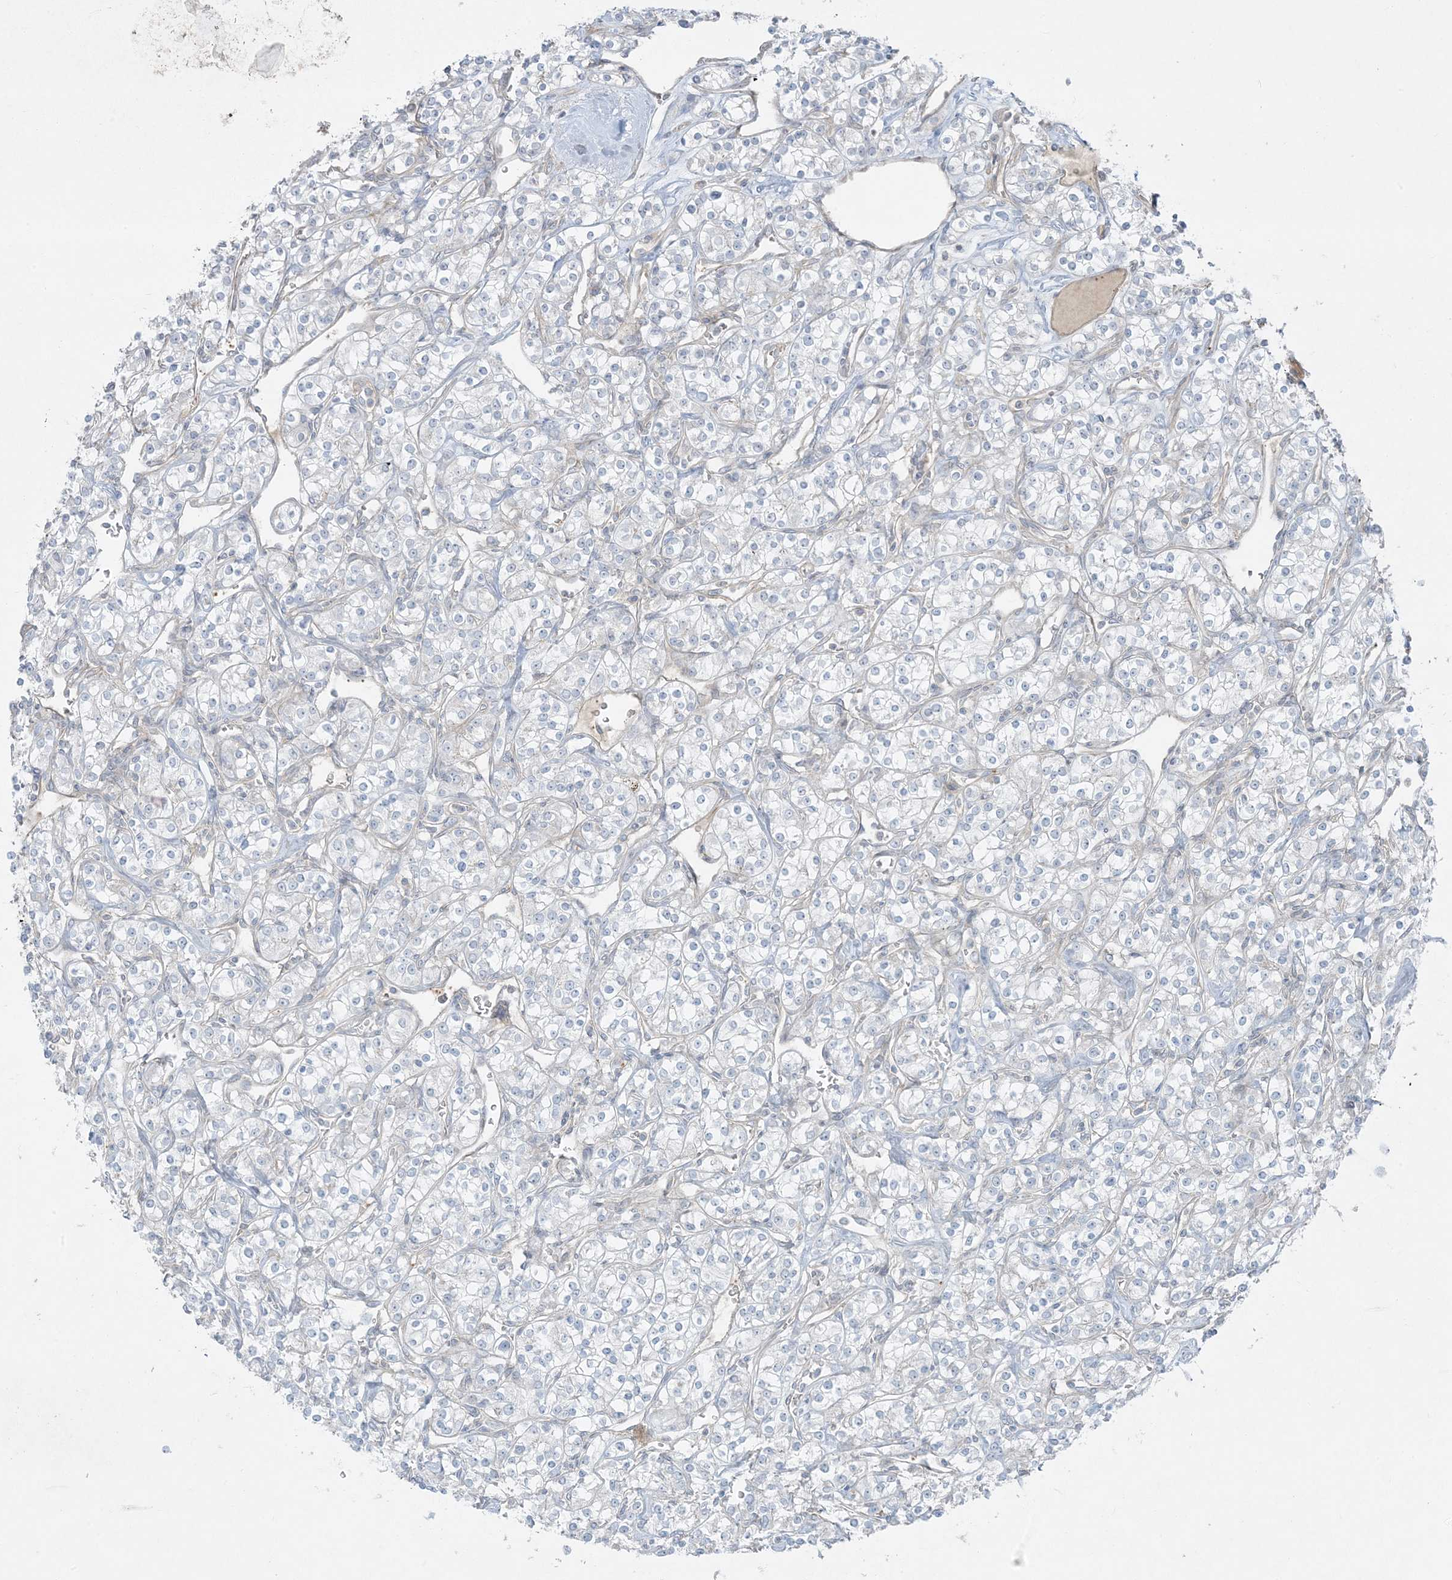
{"staining": {"intensity": "negative", "quantity": "none", "location": "none"}, "tissue": "renal cancer", "cell_type": "Tumor cells", "image_type": "cancer", "snomed": [{"axis": "morphology", "description": "Adenocarcinoma, NOS"}, {"axis": "topography", "description": "Kidney"}], "caption": "Tumor cells show no significant protein positivity in renal adenocarcinoma.", "gene": "PIK3R4", "patient": {"sex": "male", "age": 77}}